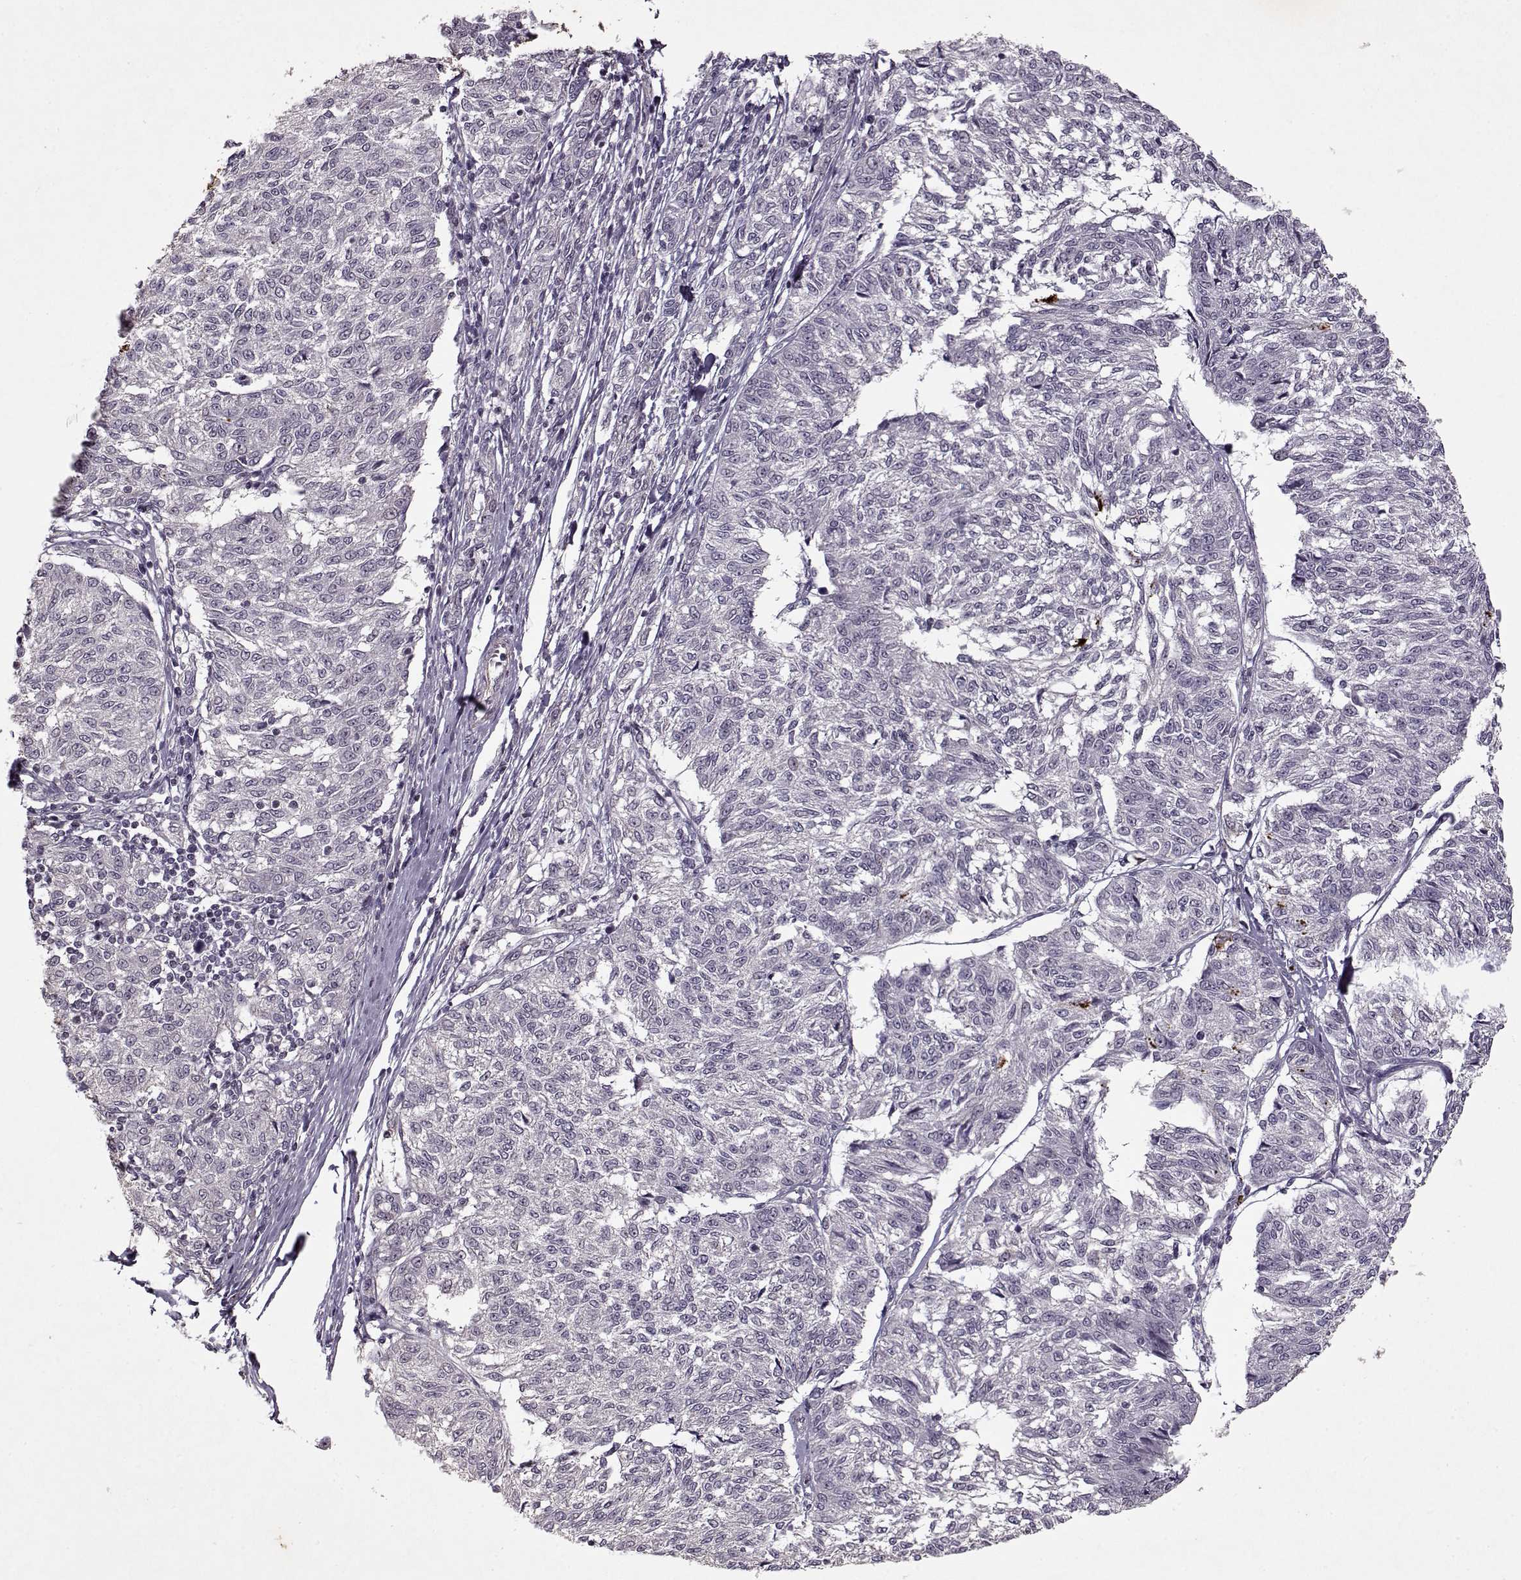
{"staining": {"intensity": "negative", "quantity": "none", "location": "none"}, "tissue": "melanoma", "cell_type": "Tumor cells", "image_type": "cancer", "snomed": [{"axis": "morphology", "description": "Malignant melanoma, NOS"}, {"axis": "topography", "description": "Skin"}], "caption": "DAB (3,3'-diaminobenzidine) immunohistochemical staining of human malignant melanoma reveals no significant expression in tumor cells.", "gene": "KRT9", "patient": {"sex": "female", "age": 72}}